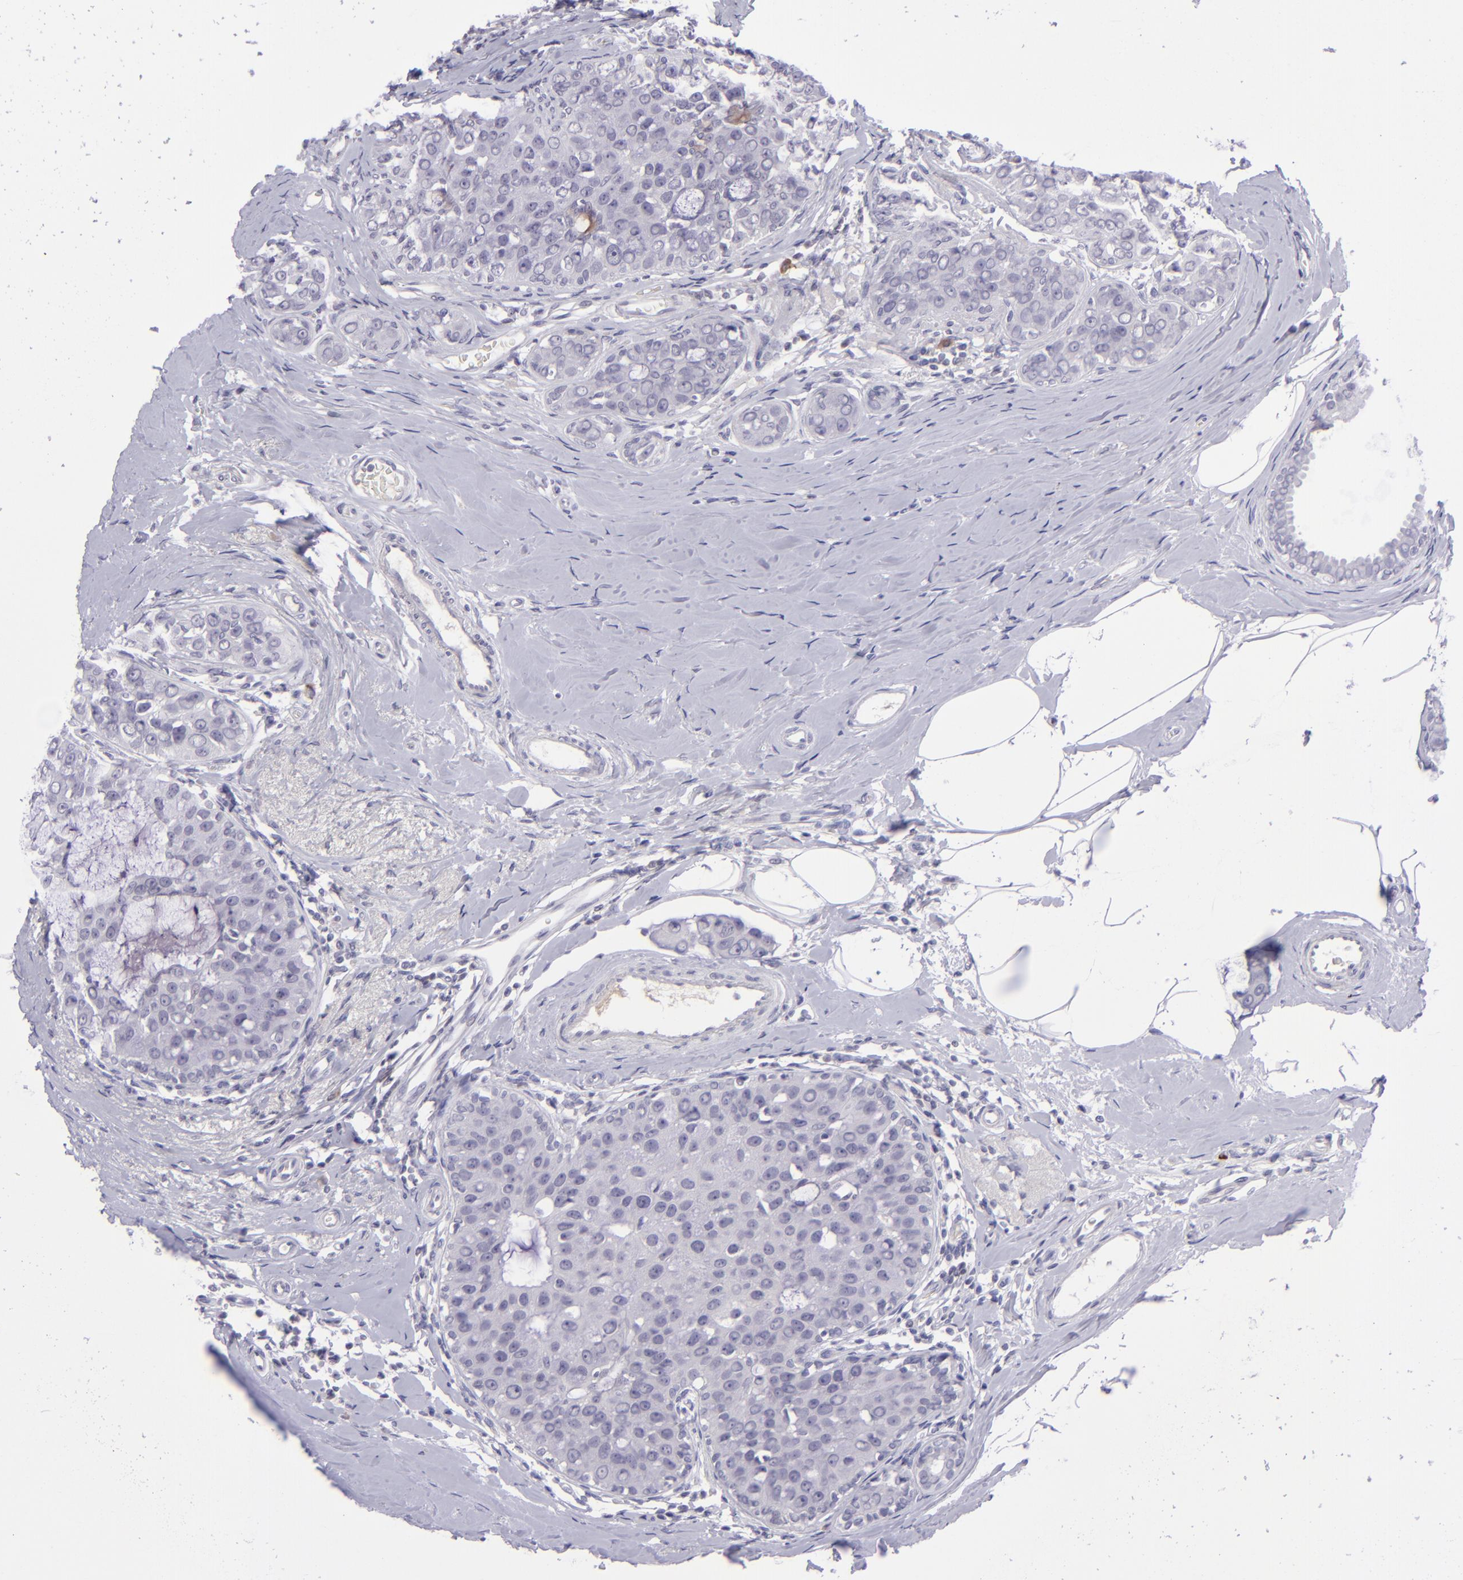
{"staining": {"intensity": "negative", "quantity": "none", "location": "none"}, "tissue": "breast cancer", "cell_type": "Tumor cells", "image_type": "cancer", "snomed": [{"axis": "morphology", "description": "Normal tissue, NOS"}, {"axis": "morphology", "description": "Duct carcinoma"}, {"axis": "topography", "description": "Breast"}], "caption": "Immunohistochemistry image of neoplastic tissue: breast cancer (infiltrating ductal carcinoma) stained with DAB reveals no significant protein staining in tumor cells.", "gene": "POU2F2", "patient": {"sex": "female", "age": 50}}